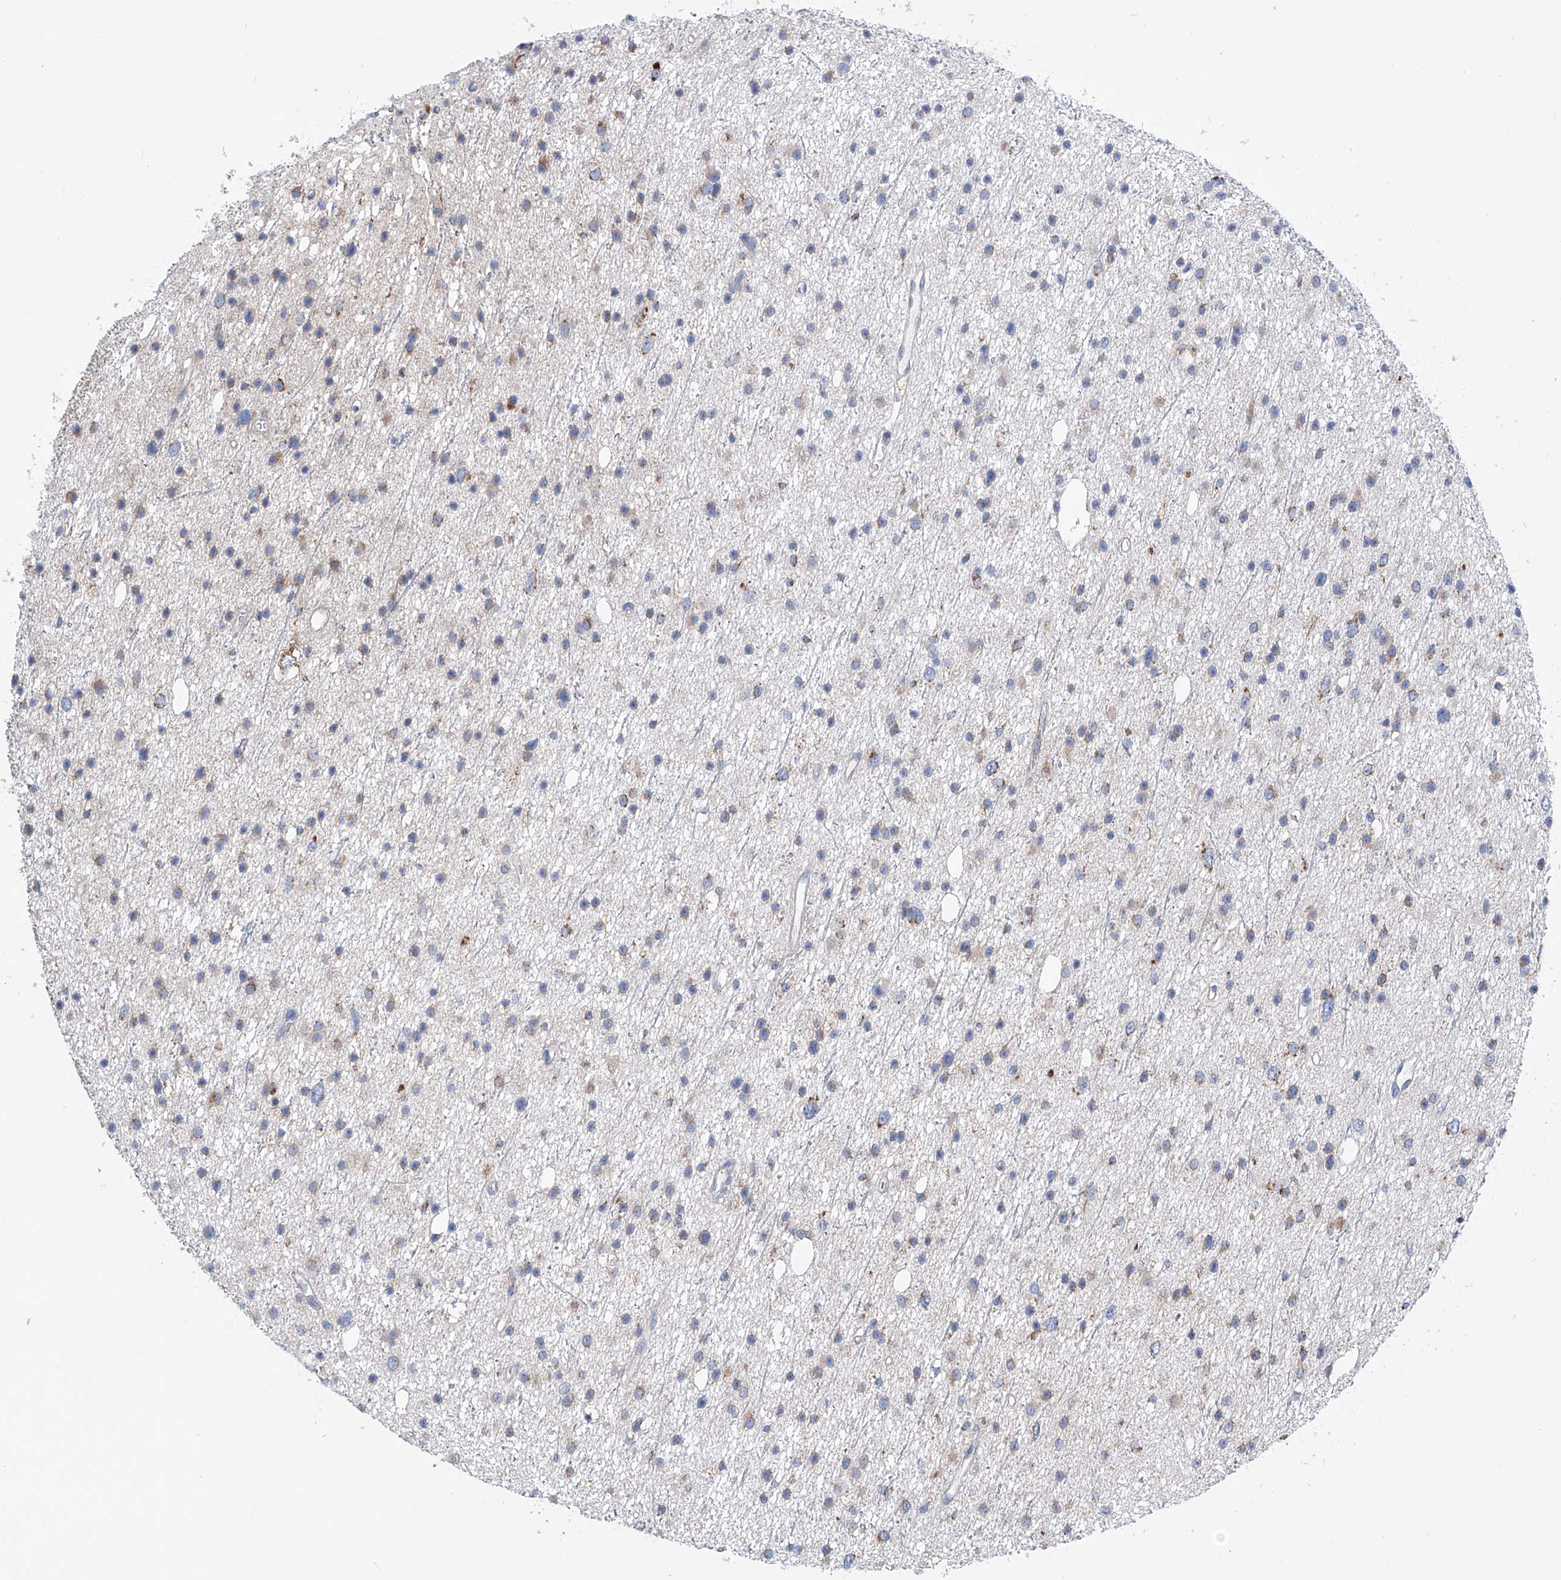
{"staining": {"intensity": "negative", "quantity": "none", "location": "none"}, "tissue": "glioma", "cell_type": "Tumor cells", "image_type": "cancer", "snomed": [{"axis": "morphology", "description": "Glioma, malignant, Low grade"}, {"axis": "topography", "description": "Cerebral cortex"}], "caption": "High magnification brightfield microscopy of glioma stained with DAB (3,3'-diaminobenzidine) (brown) and counterstained with hematoxylin (blue): tumor cells show no significant expression. (DAB immunohistochemistry with hematoxylin counter stain).", "gene": "MAD2L1", "patient": {"sex": "female", "age": 39}}